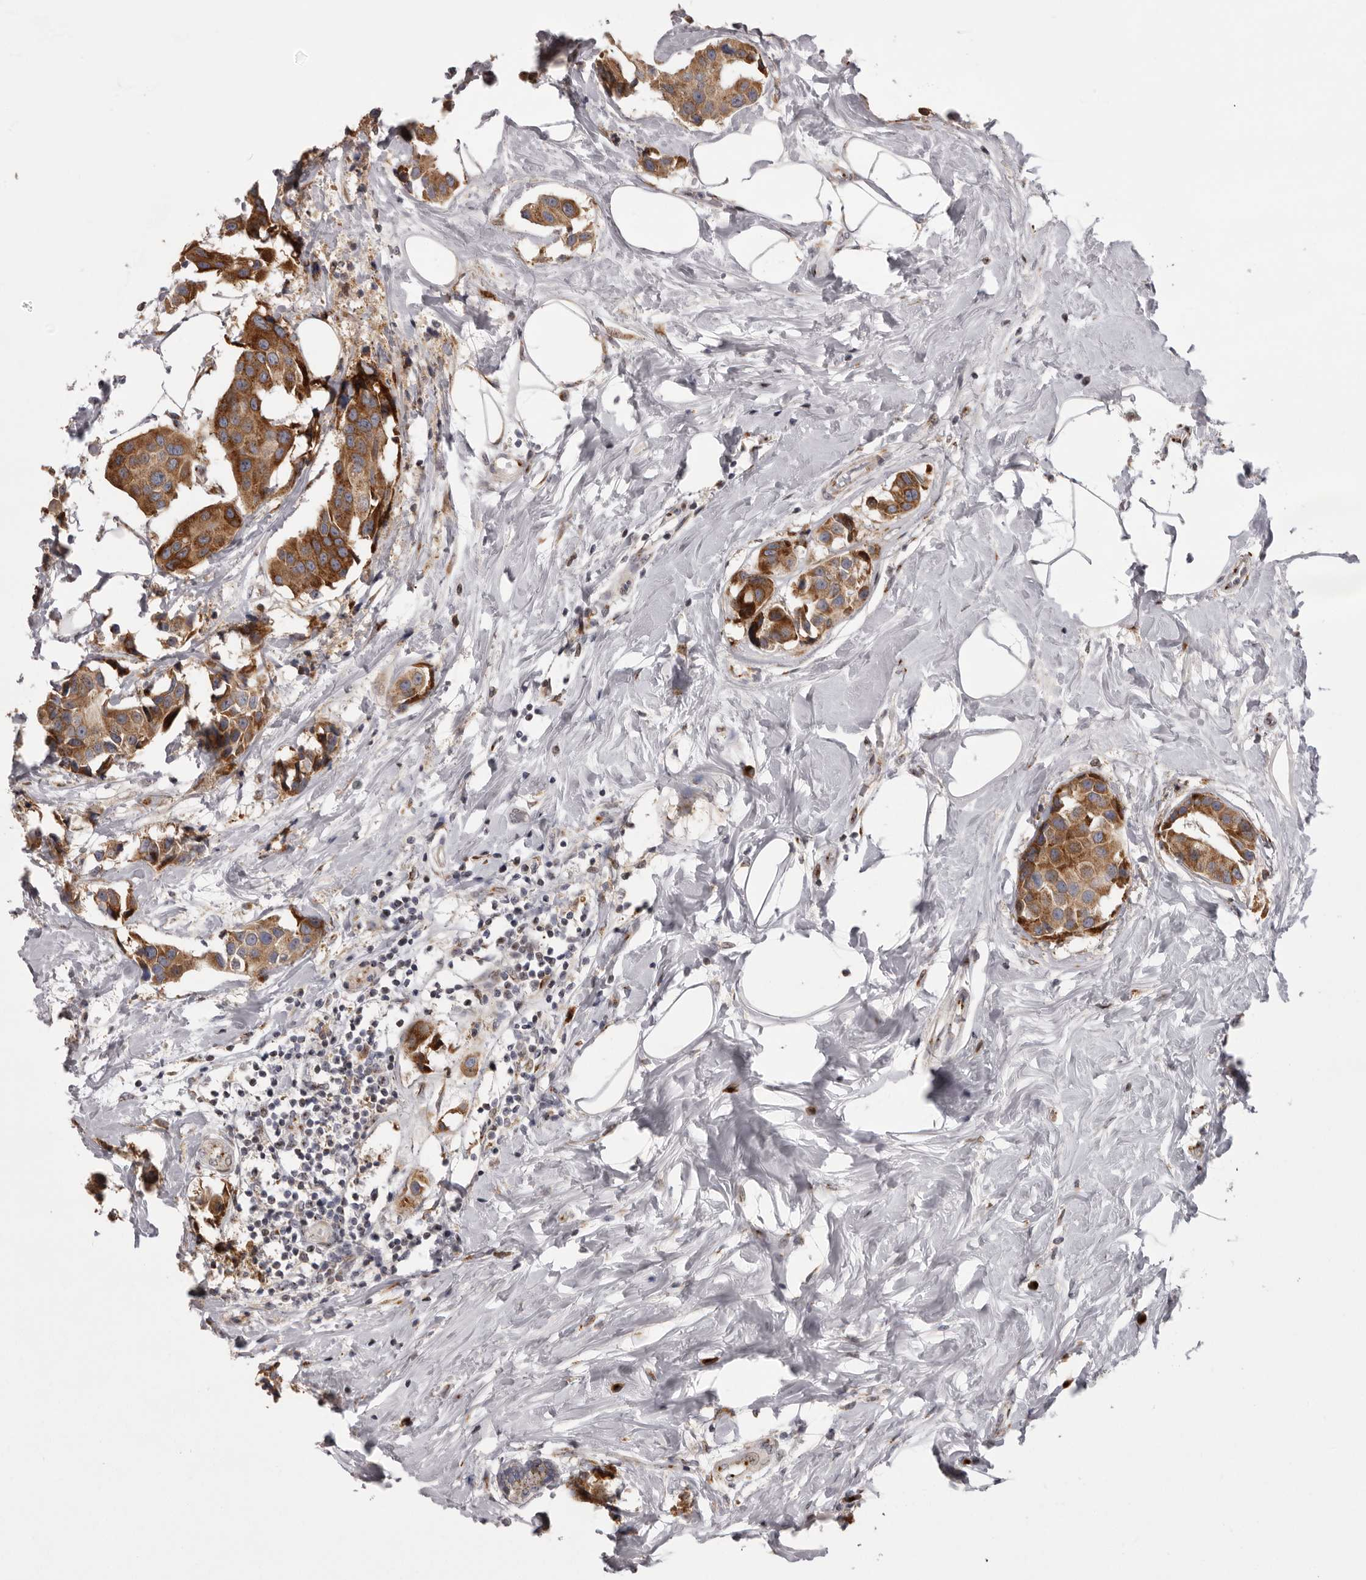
{"staining": {"intensity": "moderate", "quantity": ">75%", "location": "cytoplasmic/membranous"}, "tissue": "breast cancer", "cell_type": "Tumor cells", "image_type": "cancer", "snomed": [{"axis": "morphology", "description": "Normal tissue, NOS"}, {"axis": "morphology", "description": "Duct carcinoma"}, {"axis": "topography", "description": "Breast"}], "caption": "High-magnification brightfield microscopy of breast cancer (invasive ductal carcinoma) stained with DAB (3,3'-diaminobenzidine) (brown) and counterstained with hematoxylin (blue). tumor cells exhibit moderate cytoplasmic/membranous expression is present in about>75% of cells.", "gene": "WDR47", "patient": {"sex": "female", "age": 39}}